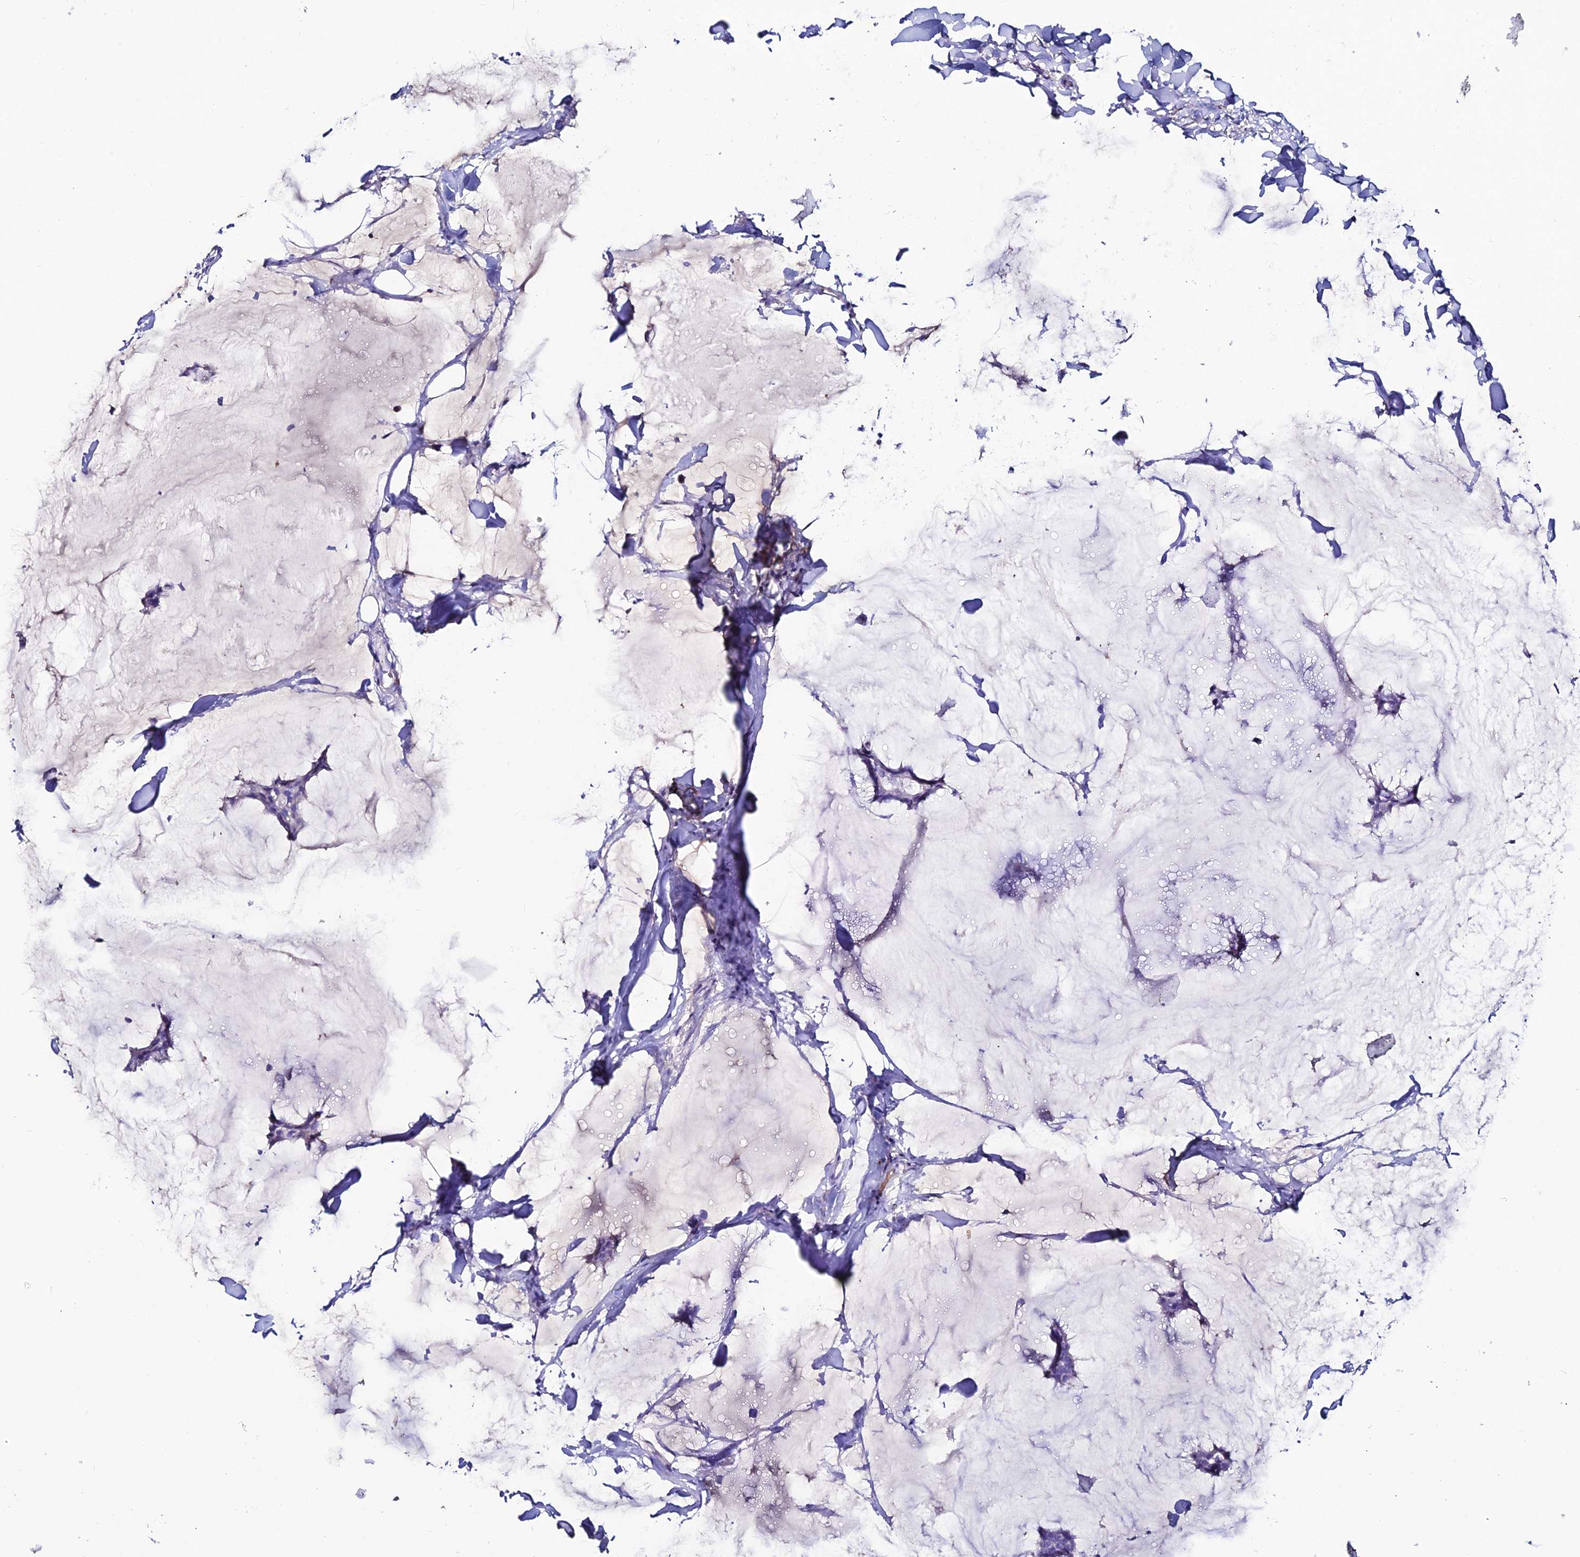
{"staining": {"intensity": "negative", "quantity": "none", "location": "none"}, "tissue": "breast cancer", "cell_type": "Tumor cells", "image_type": "cancer", "snomed": [{"axis": "morphology", "description": "Duct carcinoma"}, {"axis": "topography", "description": "Breast"}], "caption": "This is a histopathology image of immunohistochemistry staining of breast cancer (invasive ductal carcinoma), which shows no expression in tumor cells.", "gene": "SLC25A16", "patient": {"sex": "female", "age": 93}}